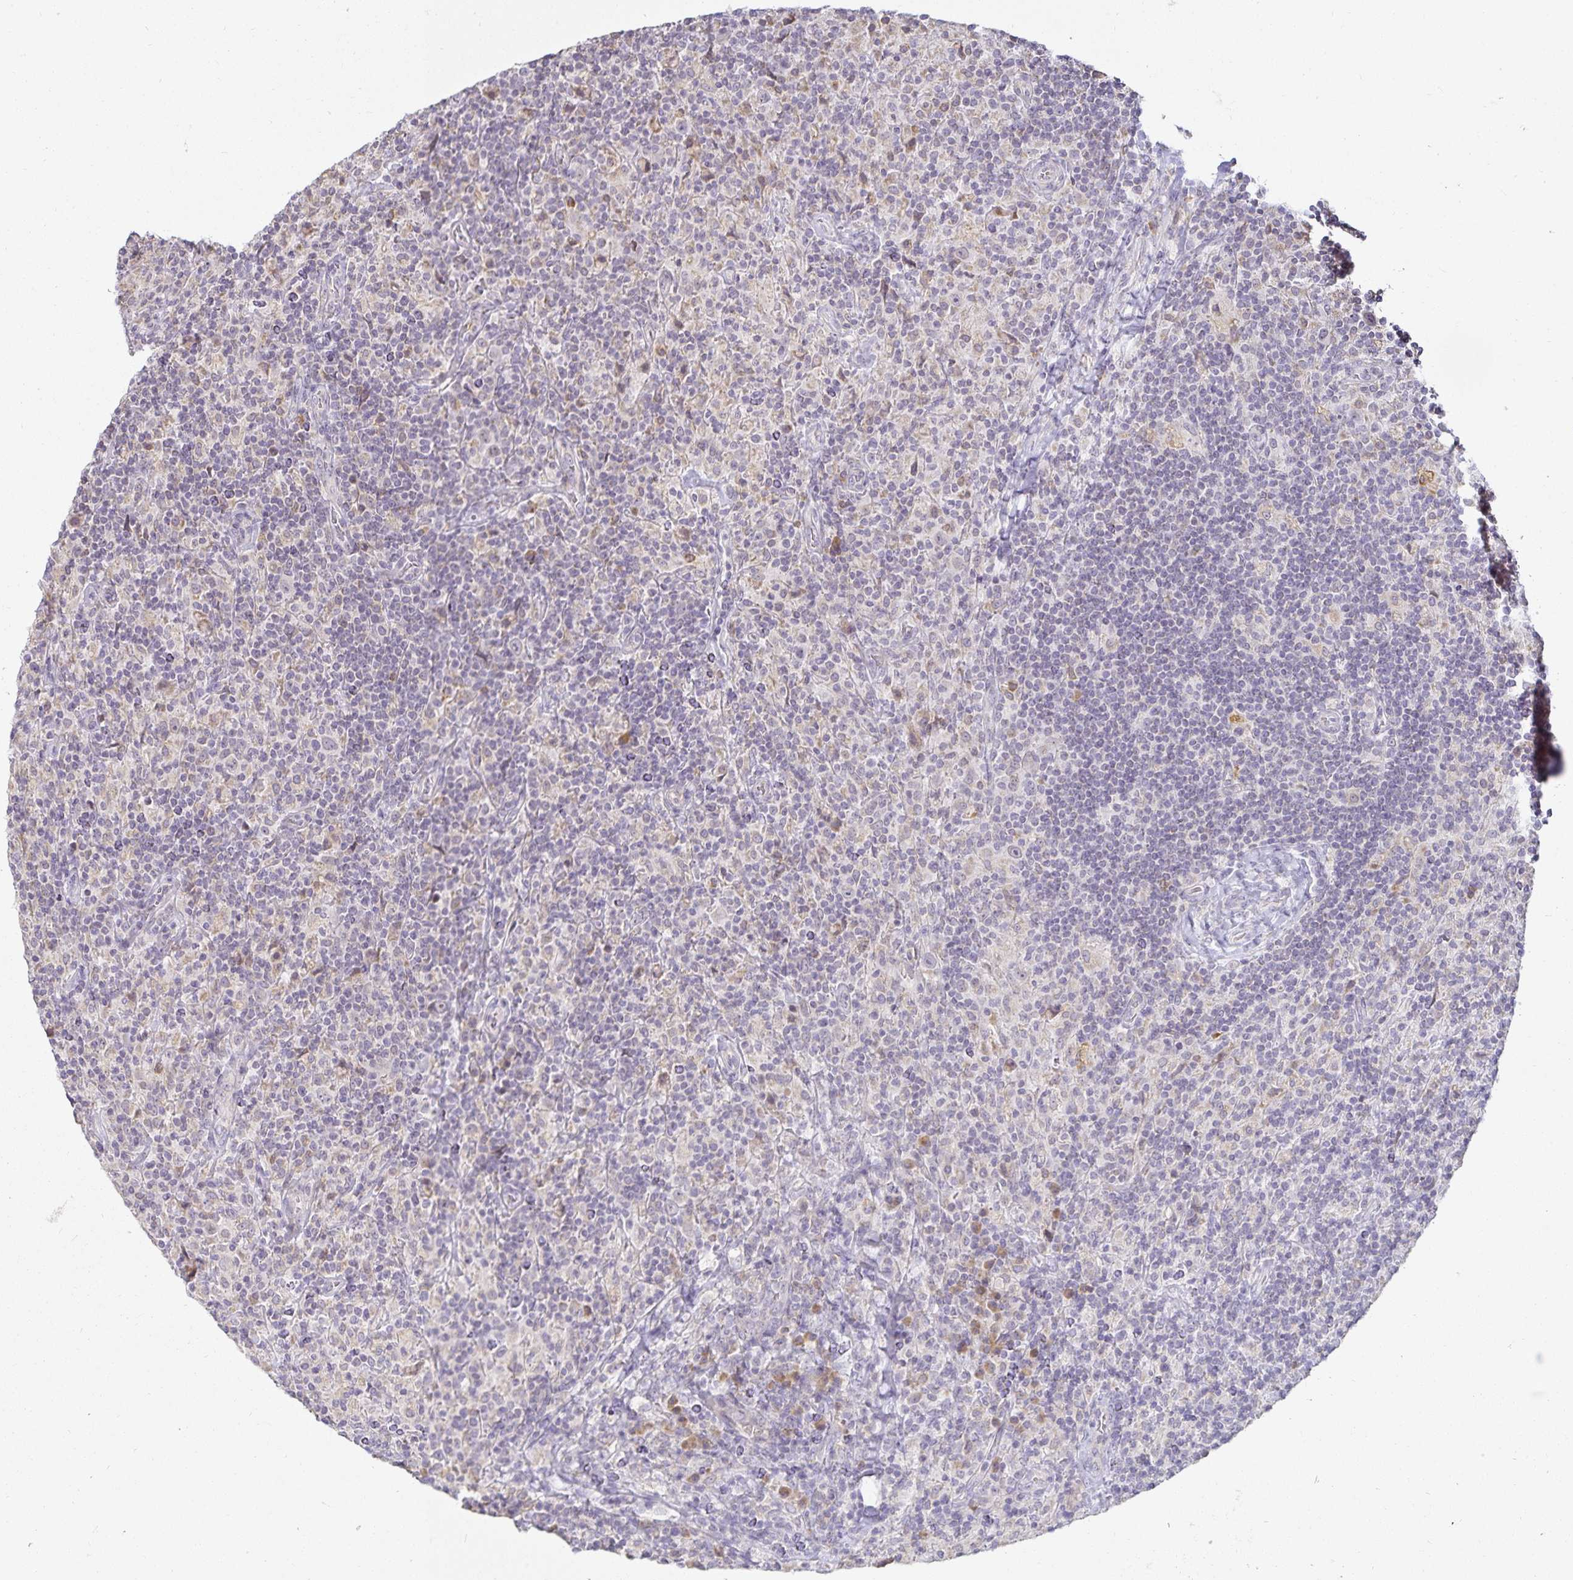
{"staining": {"intensity": "negative", "quantity": "none", "location": "none"}, "tissue": "lymphoma", "cell_type": "Tumor cells", "image_type": "cancer", "snomed": [{"axis": "morphology", "description": "Hodgkin's disease, NOS"}, {"axis": "topography", "description": "Lymph node"}], "caption": "An IHC micrograph of lymphoma is shown. There is no staining in tumor cells of lymphoma.", "gene": "GP2", "patient": {"sex": "male", "age": 70}}